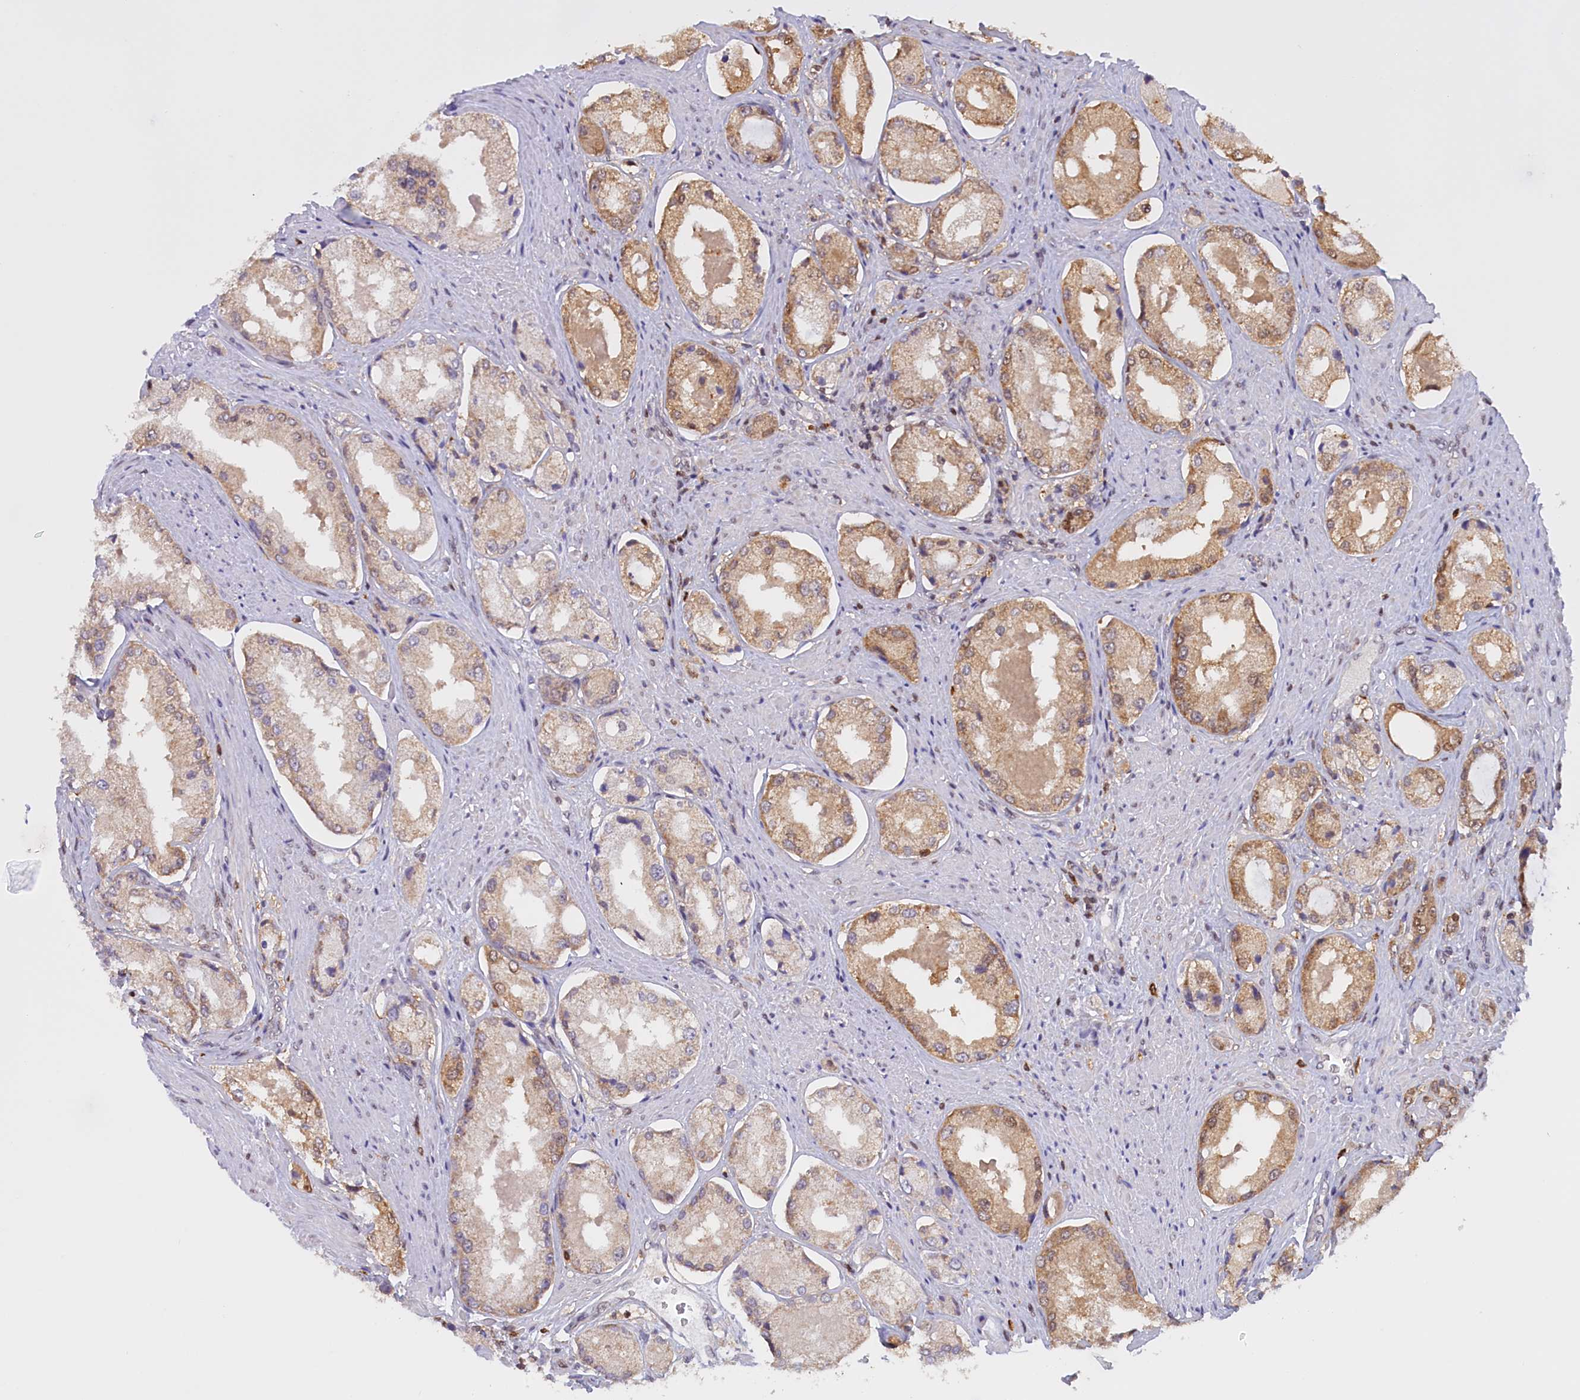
{"staining": {"intensity": "moderate", "quantity": ">75%", "location": "cytoplasmic/membranous,nuclear"}, "tissue": "prostate cancer", "cell_type": "Tumor cells", "image_type": "cancer", "snomed": [{"axis": "morphology", "description": "Adenocarcinoma, Low grade"}, {"axis": "topography", "description": "Prostate"}], "caption": "Immunohistochemical staining of low-grade adenocarcinoma (prostate) shows medium levels of moderate cytoplasmic/membranous and nuclear protein expression in approximately >75% of tumor cells. The staining was performed using DAB to visualize the protein expression in brown, while the nuclei were stained in blue with hematoxylin (Magnification: 20x).", "gene": "IZUMO2", "patient": {"sex": "male", "age": 68}}